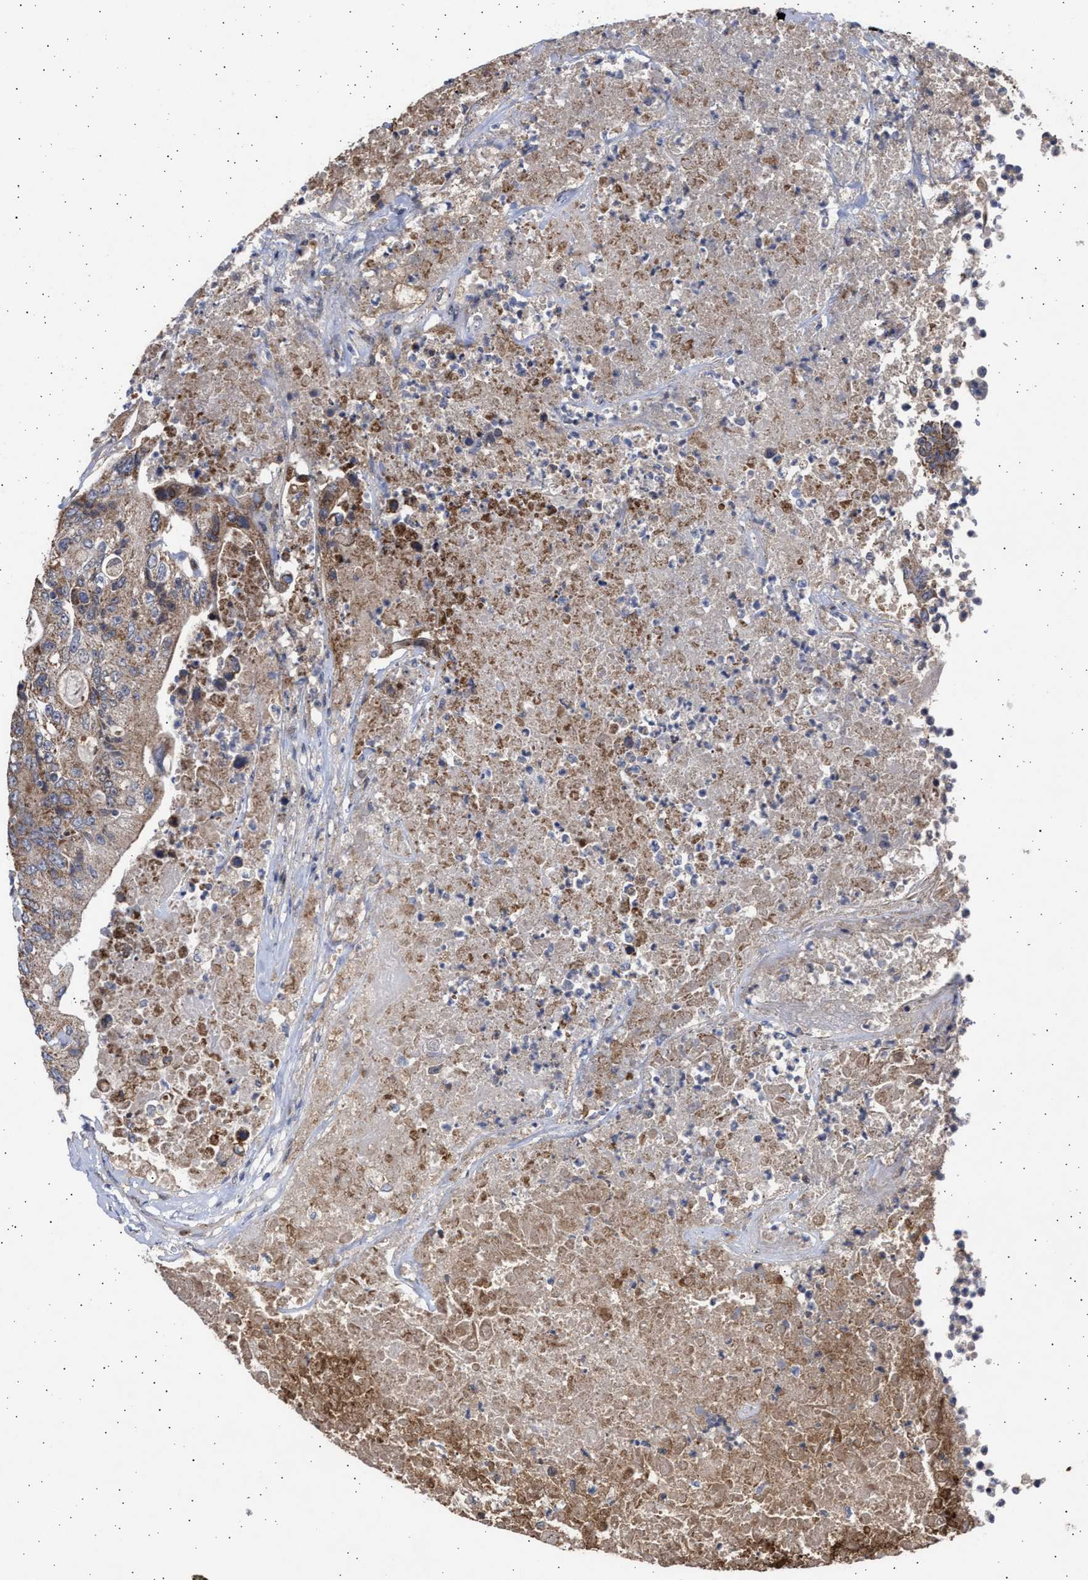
{"staining": {"intensity": "moderate", "quantity": ">75%", "location": "cytoplasmic/membranous"}, "tissue": "colorectal cancer", "cell_type": "Tumor cells", "image_type": "cancer", "snomed": [{"axis": "morphology", "description": "Adenocarcinoma, NOS"}, {"axis": "topography", "description": "Colon"}], "caption": "High-power microscopy captured an IHC histopathology image of colorectal adenocarcinoma, revealing moderate cytoplasmic/membranous positivity in about >75% of tumor cells. Nuclei are stained in blue.", "gene": "TTC19", "patient": {"sex": "female", "age": 77}}